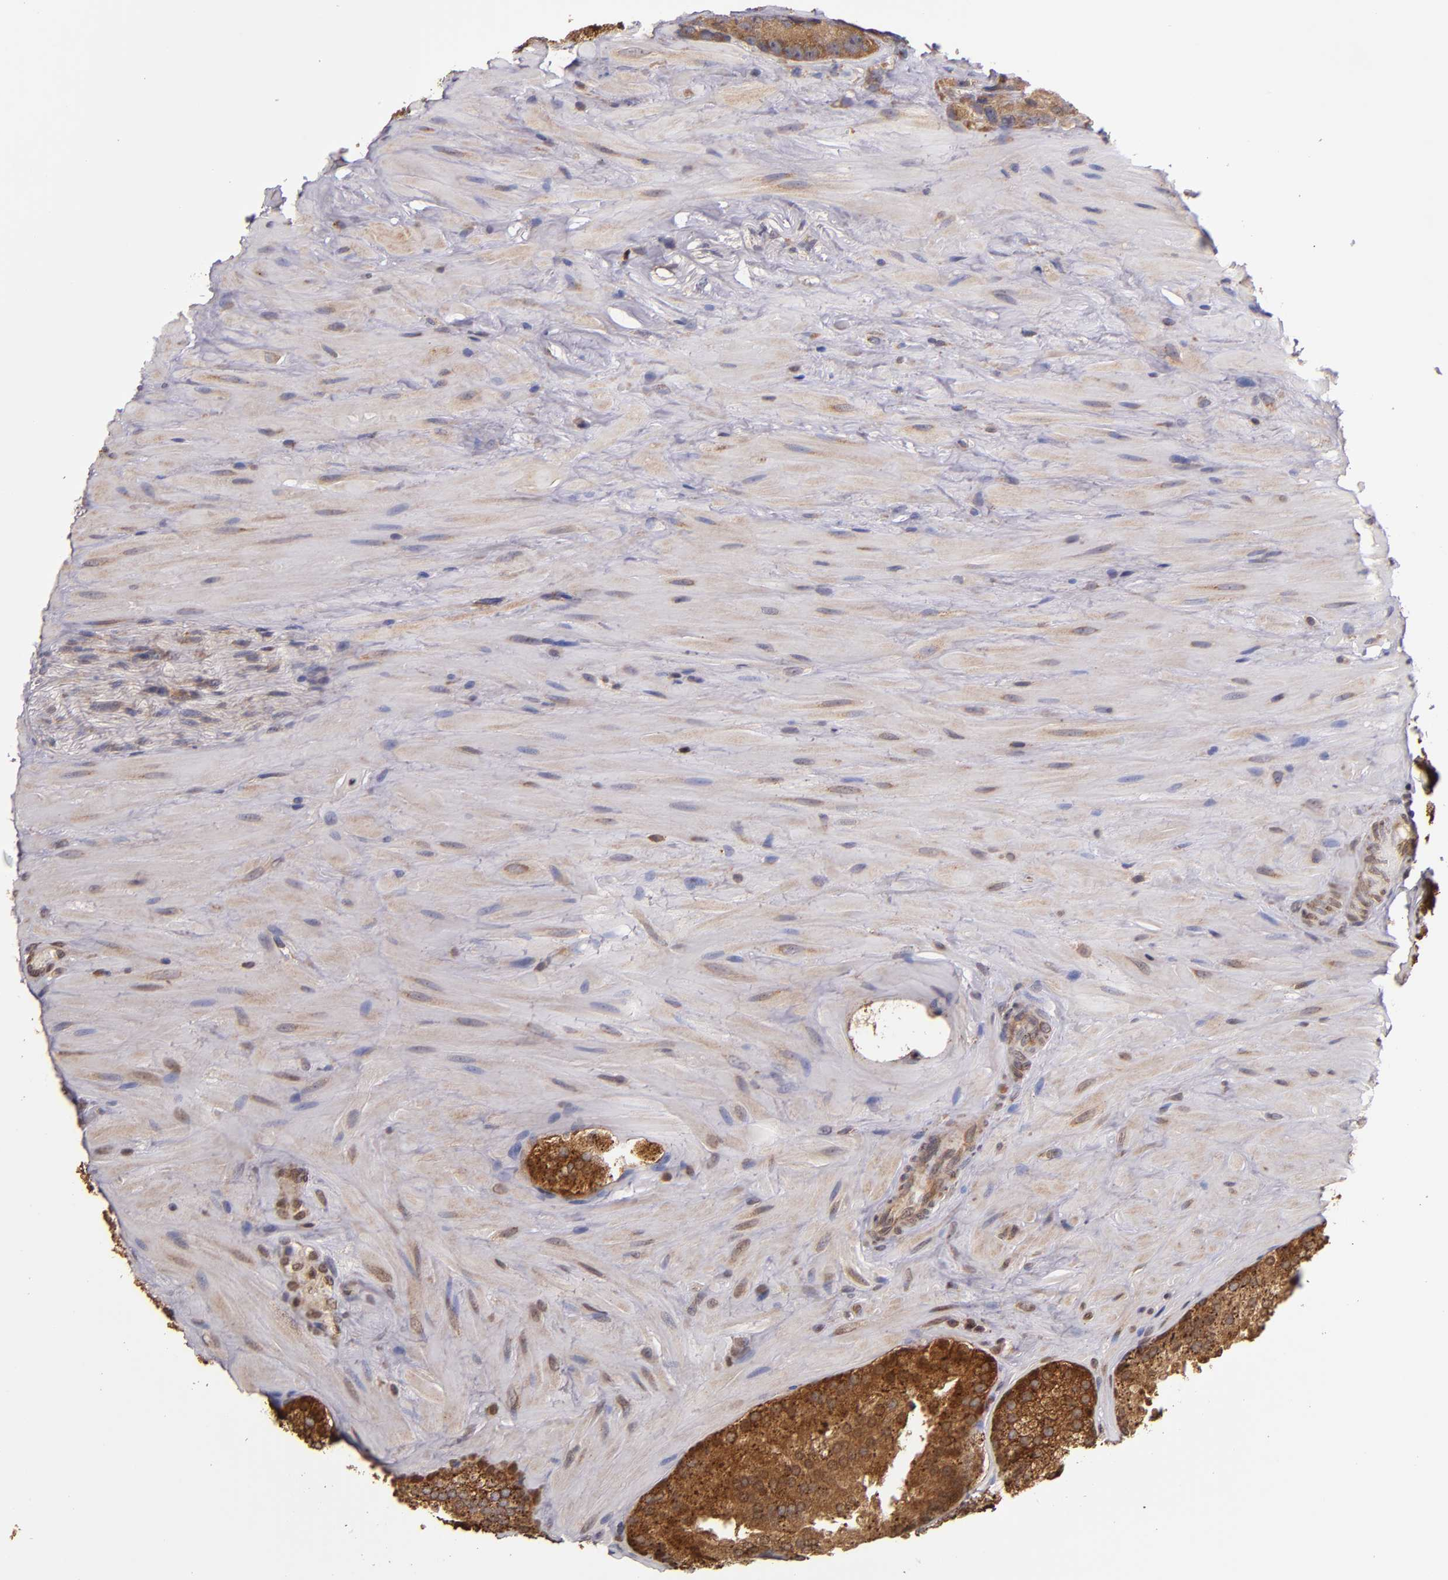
{"staining": {"intensity": "strong", "quantity": ">75%", "location": "cytoplasmic/membranous"}, "tissue": "prostate cancer", "cell_type": "Tumor cells", "image_type": "cancer", "snomed": [{"axis": "morphology", "description": "Adenocarcinoma, High grade"}, {"axis": "topography", "description": "Prostate"}], "caption": "Immunohistochemistry (IHC) staining of prostate cancer, which exhibits high levels of strong cytoplasmic/membranous staining in approximately >75% of tumor cells indicating strong cytoplasmic/membranous protein staining. The staining was performed using DAB (brown) for protein detection and nuclei were counterstained in hematoxylin (blue).", "gene": "EIF4ENIF1", "patient": {"sex": "male", "age": 70}}